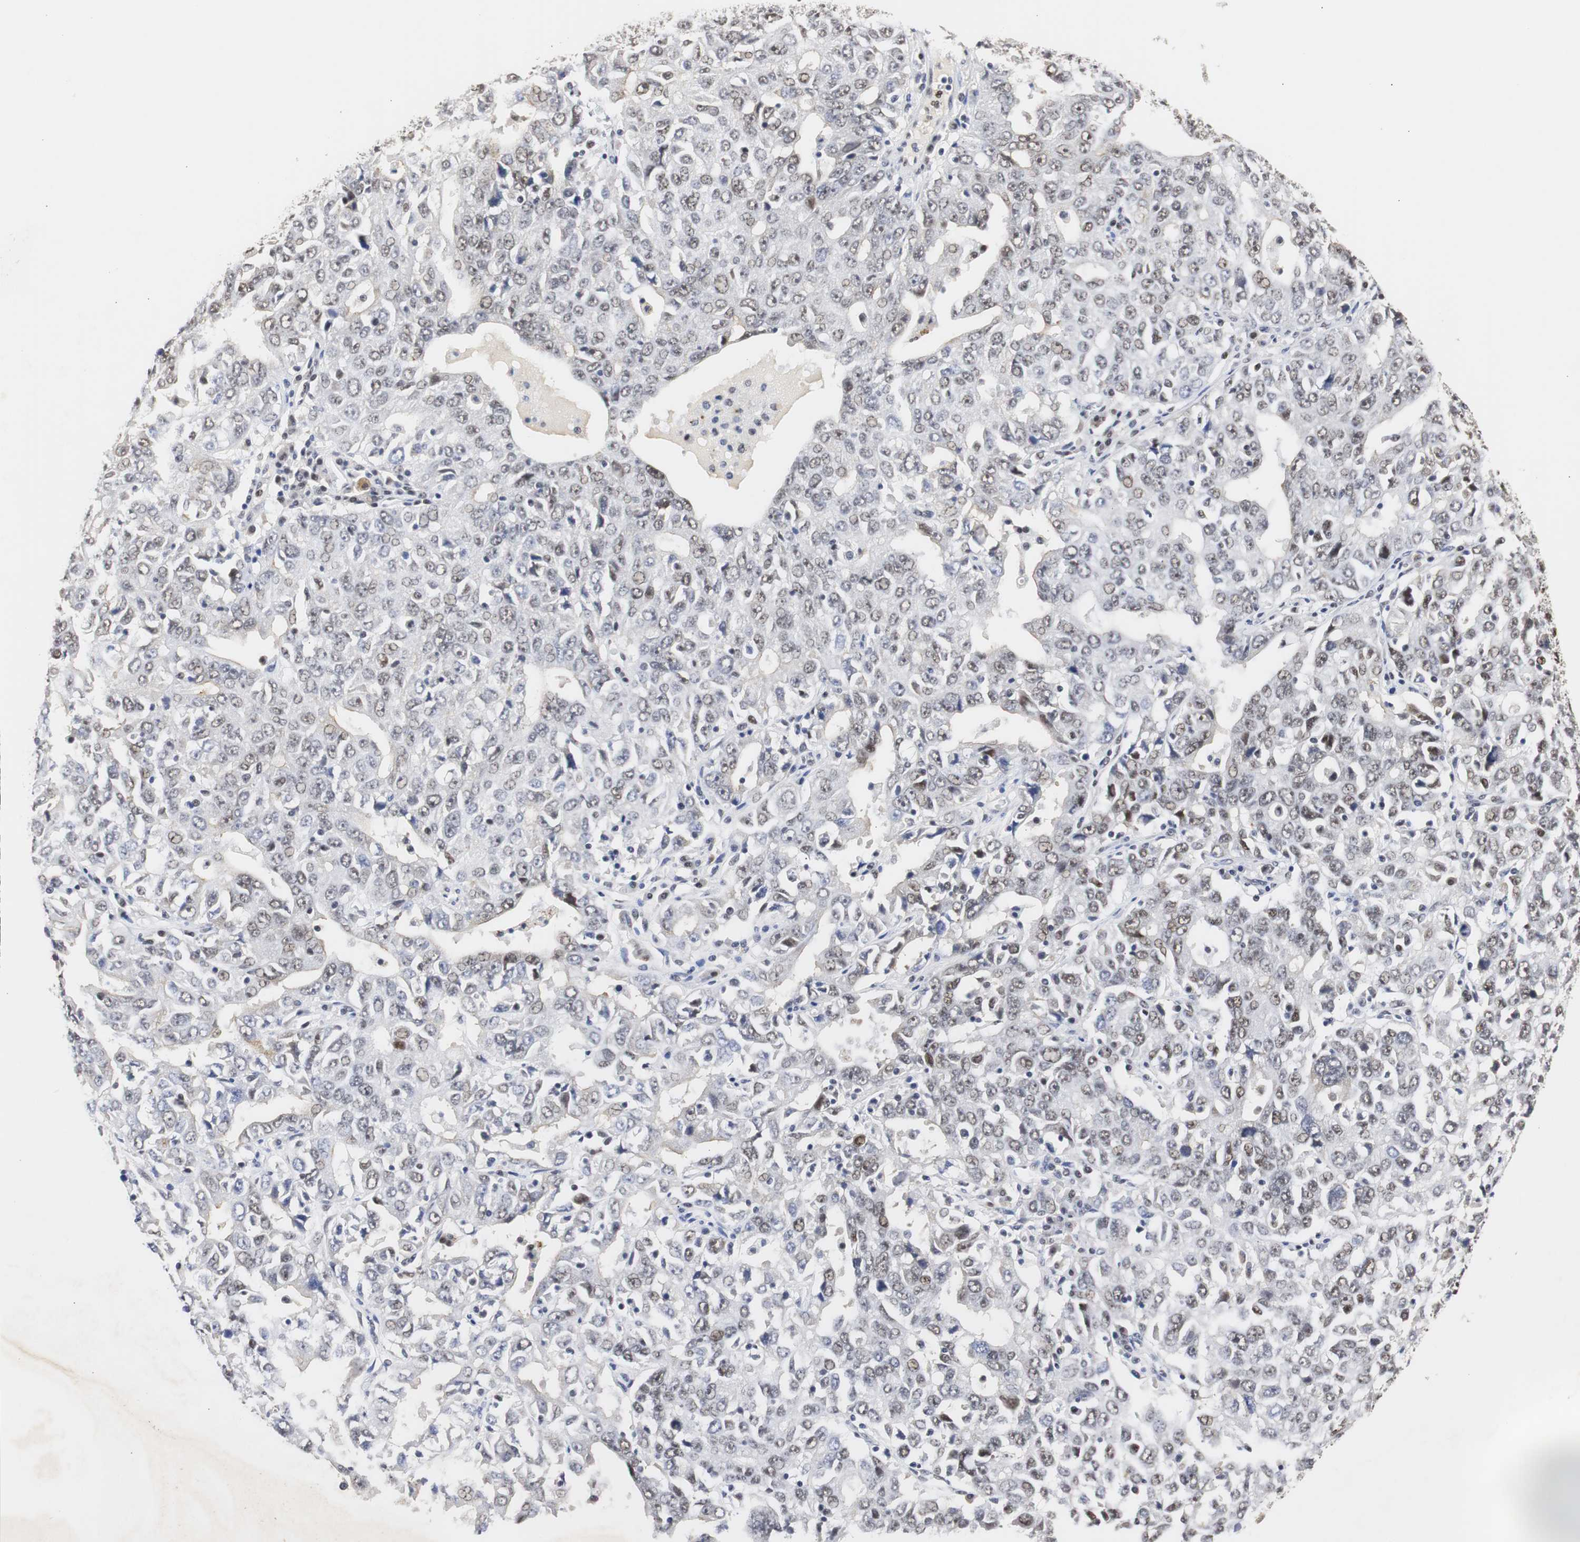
{"staining": {"intensity": "weak", "quantity": "<25%", "location": "nuclear"}, "tissue": "ovarian cancer", "cell_type": "Tumor cells", "image_type": "cancer", "snomed": [{"axis": "morphology", "description": "Carcinoma, endometroid"}, {"axis": "topography", "description": "Ovary"}], "caption": "Immunohistochemistry photomicrograph of neoplastic tissue: human ovarian cancer stained with DAB (3,3'-diaminobenzidine) demonstrates no significant protein expression in tumor cells.", "gene": "ZFC3H1", "patient": {"sex": "female", "age": 62}}